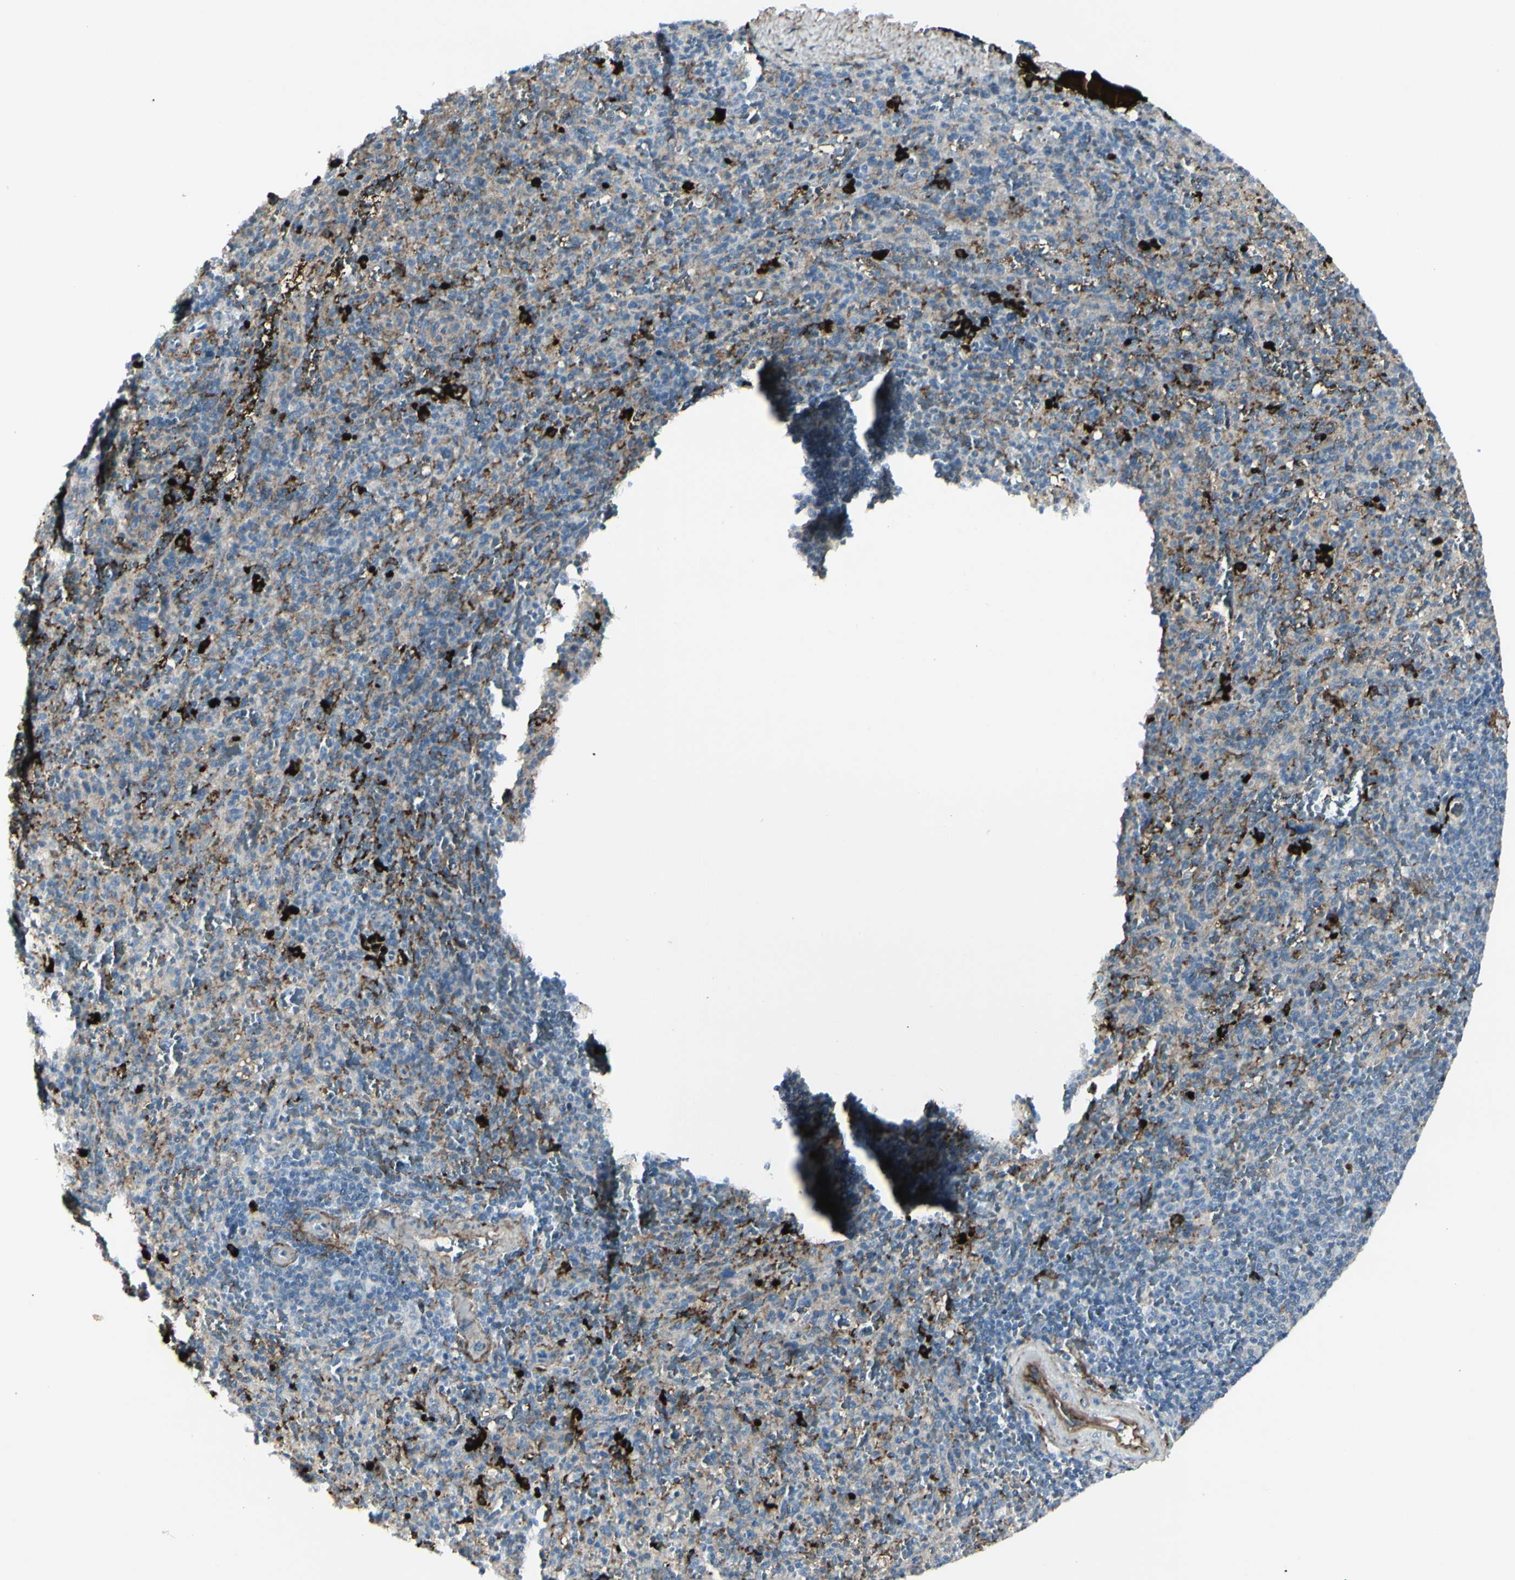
{"staining": {"intensity": "weak", "quantity": "<25%", "location": "cytoplasmic/membranous"}, "tissue": "spleen", "cell_type": "Cells in red pulp", "image_type": "normal", "snomed": [{"axis": "morphology", "description": "Normal tissue, NOS"}, {"axis": "topography", "description": "Spleen"}], "caption": "Immunohistochemistry of benign human spleen shows no staining in cells in red pulp. (Stains: DAB IHC with hematoxylin counter stain, Microscopy: brightfield microscopy at high magnification).", "gene": "IGHG1", "patient": {"sex": "male", "age": 36}}